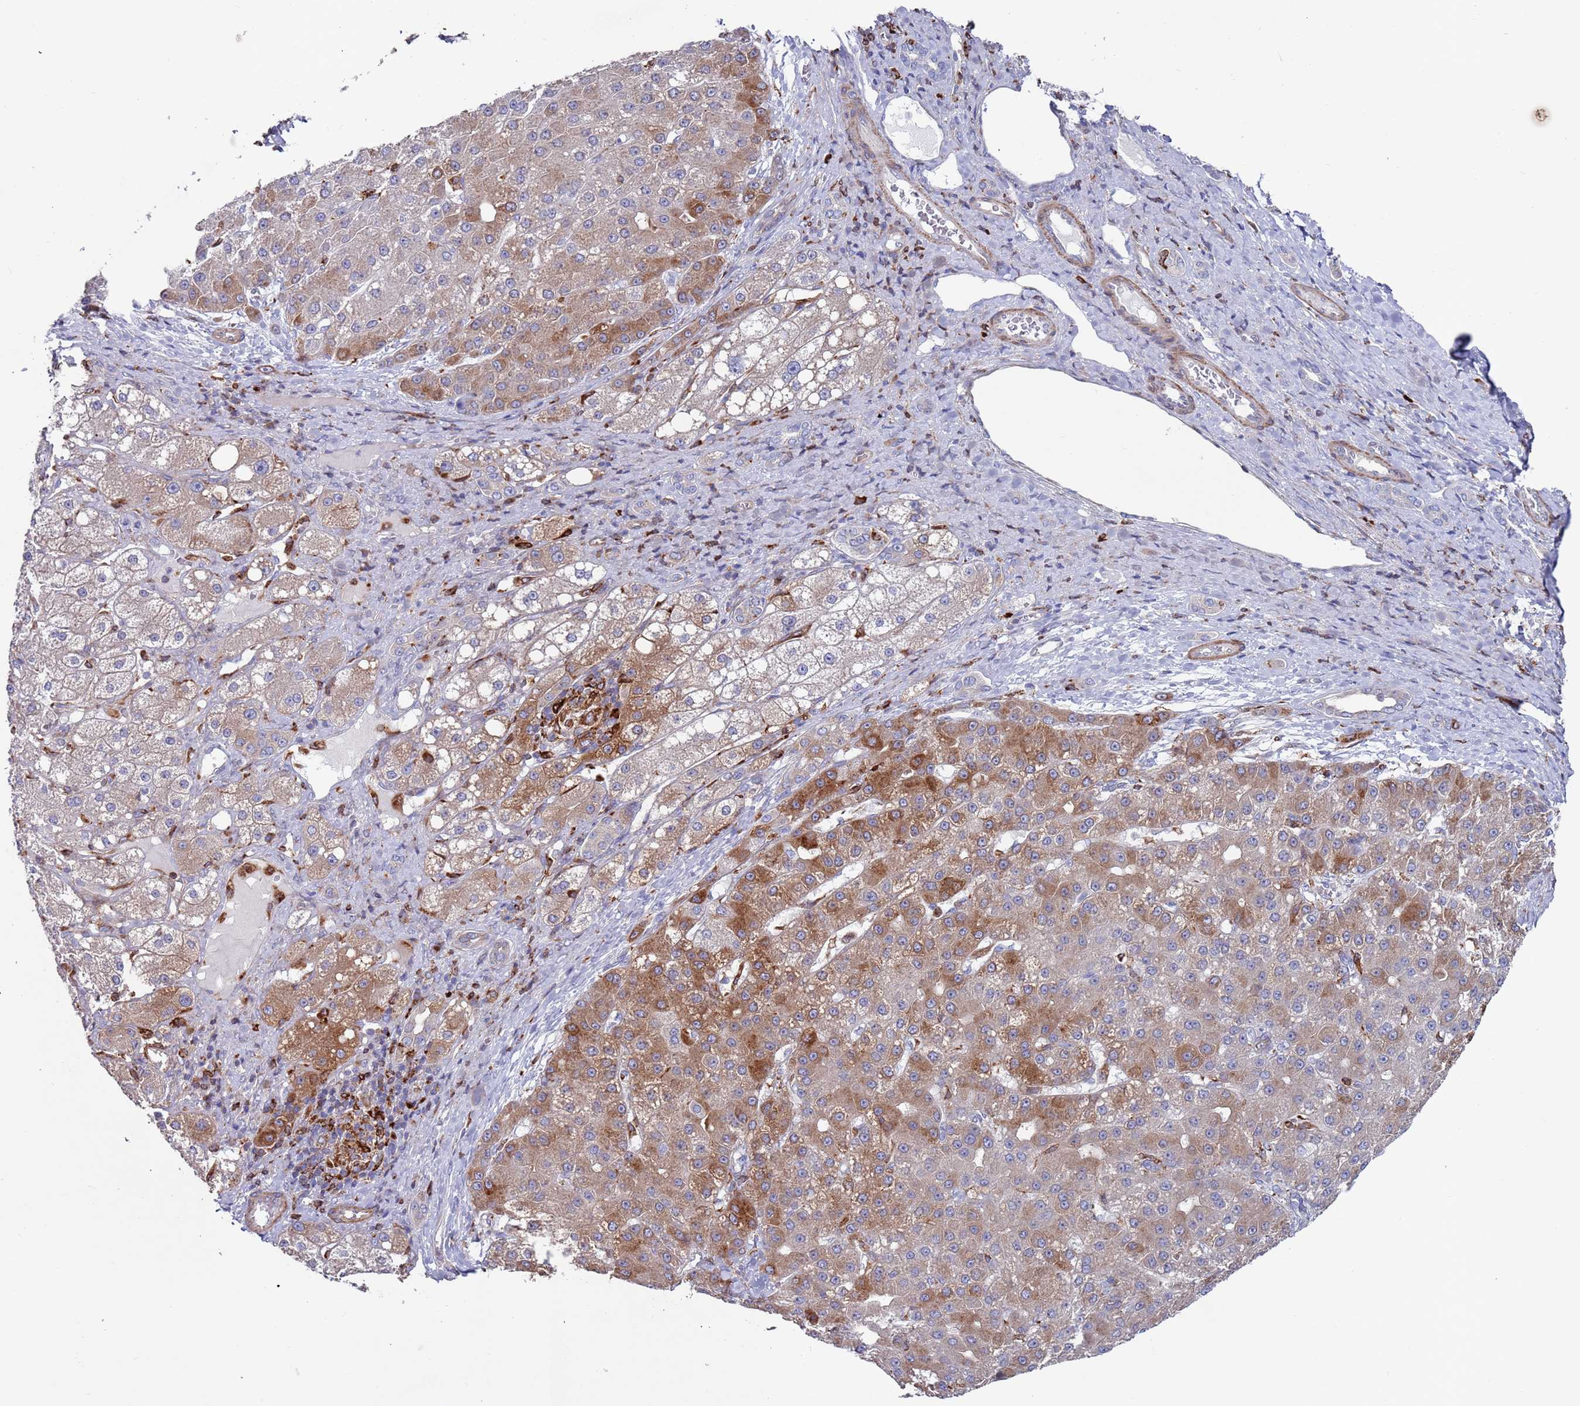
{"staining": {"intensity": "moderate", "quantity": "<25%", "location": "cytoplasmic/membranous"}, "tissue": "liver cancer", "cell_type": "Tumor cells", "image_type": "cancer", "snomed": [{"axis": "morphology", "description": "Carcinoma, Hepatocellular, NOS"}, {"axis": "topography", "description": "Liver"}], "caption": "Protein expression analysis of human liver cancer (hepatocellular carcinoma) reveals moderate cytoplasmic/membranous positivity in approximately <25% of tumor cells.", "gene": "GREB1L", "patient": {"sex": "male", "age": 67}}